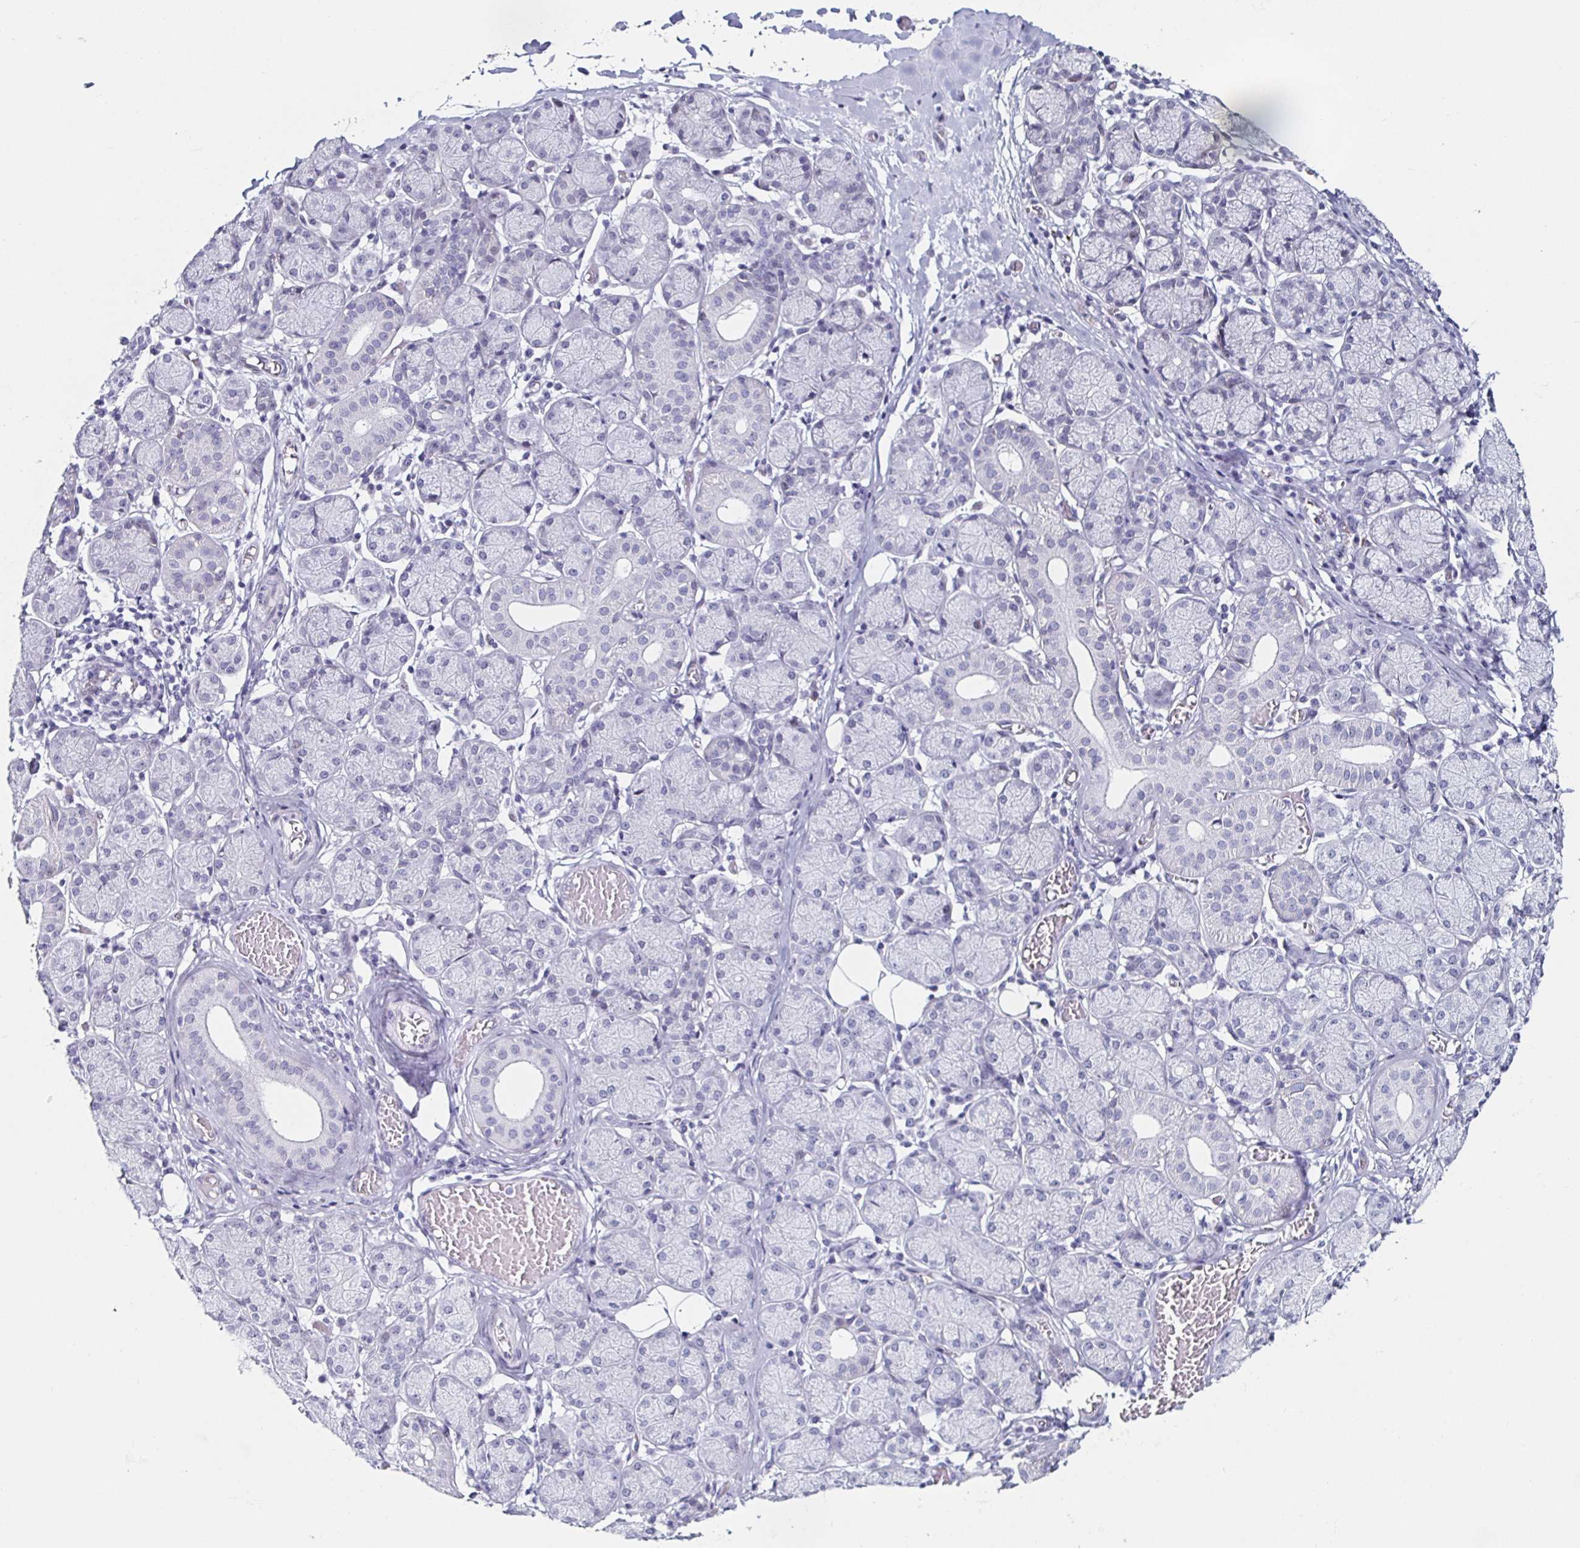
{"staining": {"intensity": "negative", "quantity": "none", "location": "none"}, "tissue": "salivary gland", "cell_type": "Glandular cells", "image_type": "normal", "snomed": [{"axis": "morphology", "description": "Normal tissue, NOS"}, {"axis": "topography", "description": "Salivary gland"}], "caption": "Immunohistochemistry (IHC) histopathology image of normal human salivary gland stained for a protein (brown), which demonstrates no staining in glandular cells.", "gene": "KRT4", "patient": {"sex": "female", "age": 24}}